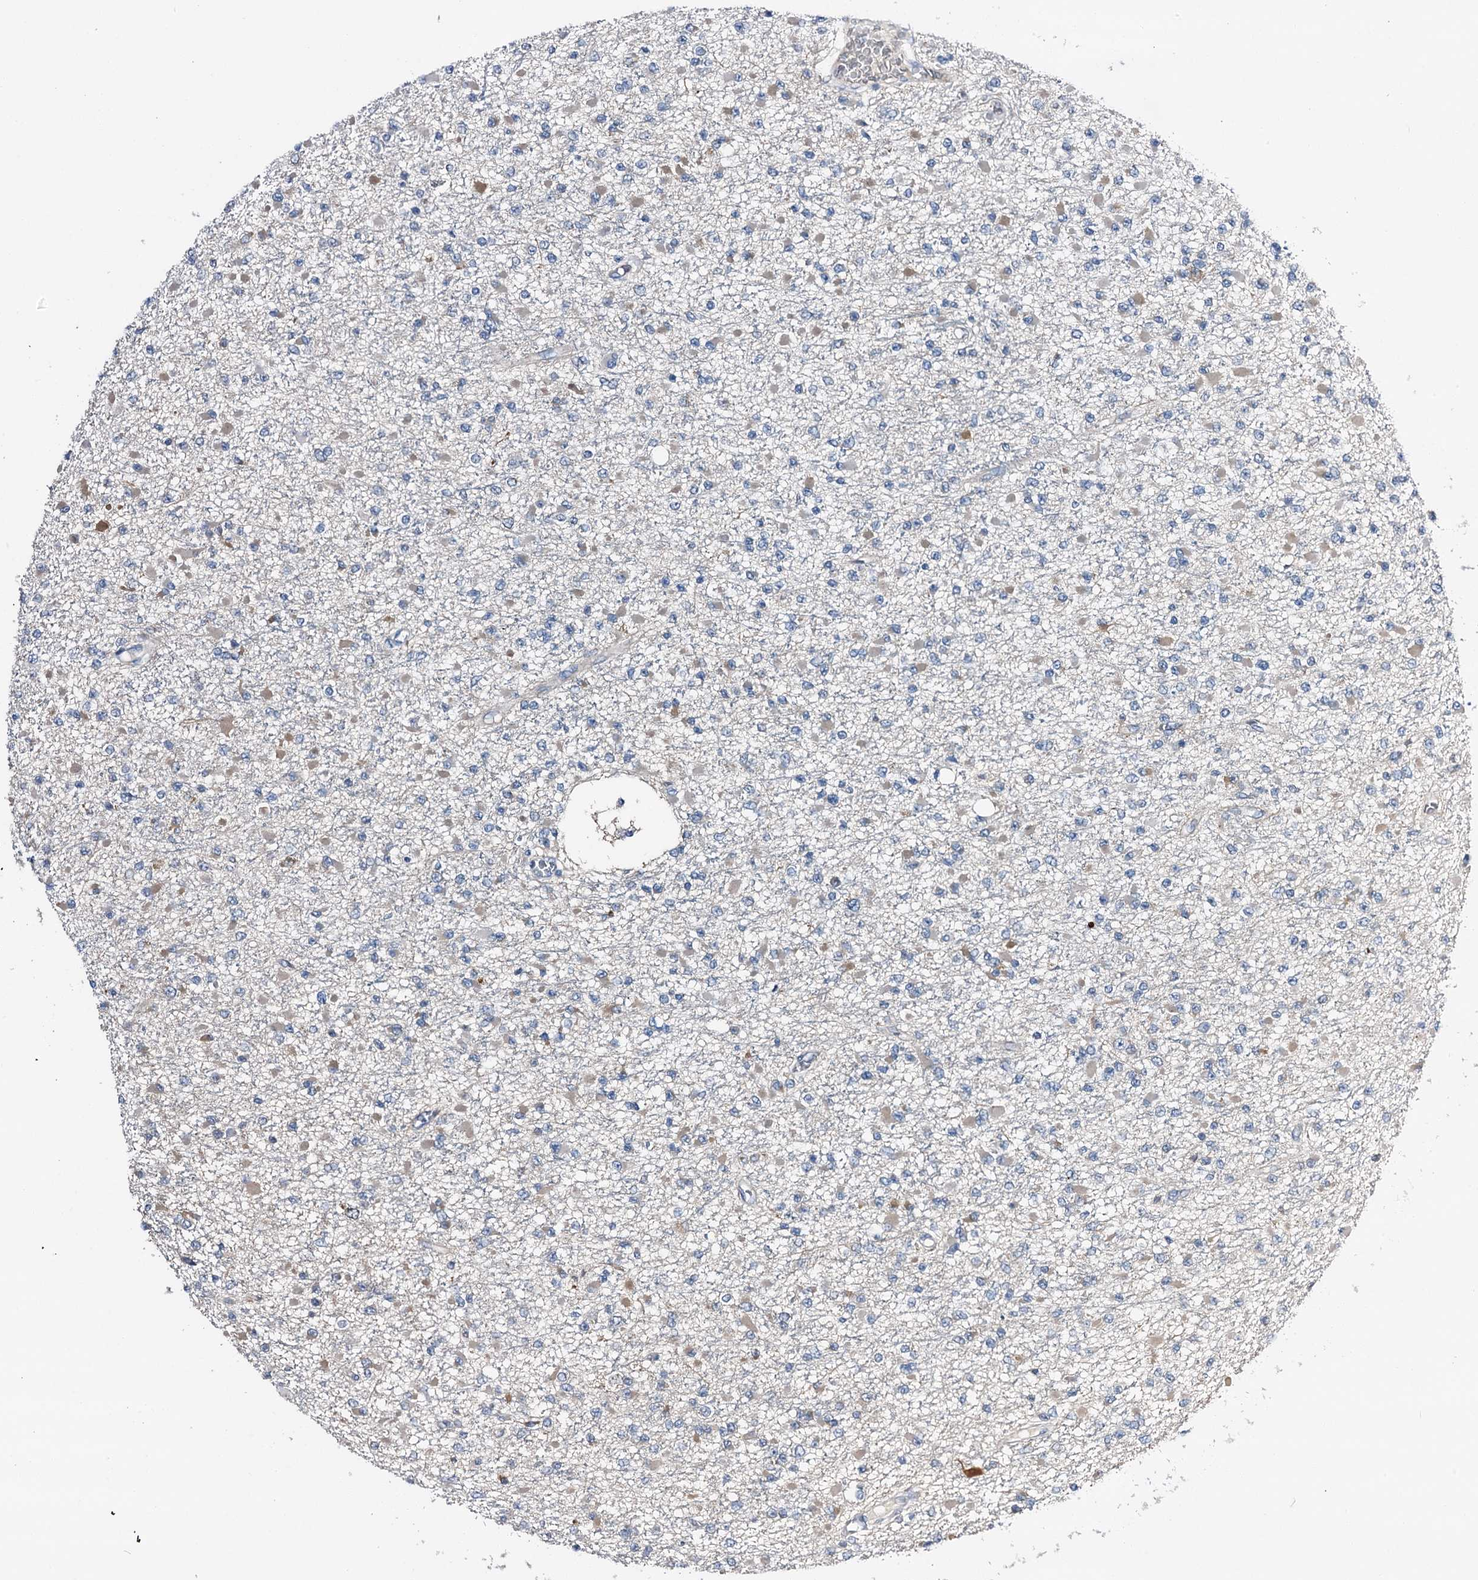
{"staining": {"intensity": "negative", "quantity": "none", "location": "none"}, "tissue": "glioma", "cell_type": "Tumor cells", "image_type": "cancer", "snomed": [{"axis": "morphology", "description": "Glioma, malignant, Low grade"}, {"axis": "topography", "description": "Brain"}], "caption": "Photomicrograph shows no significant protein expression in tumor cells of malignant low-grade glioma.", "gene": "C1QTNF4", "patient": {"sex": "female", "age": 22}}